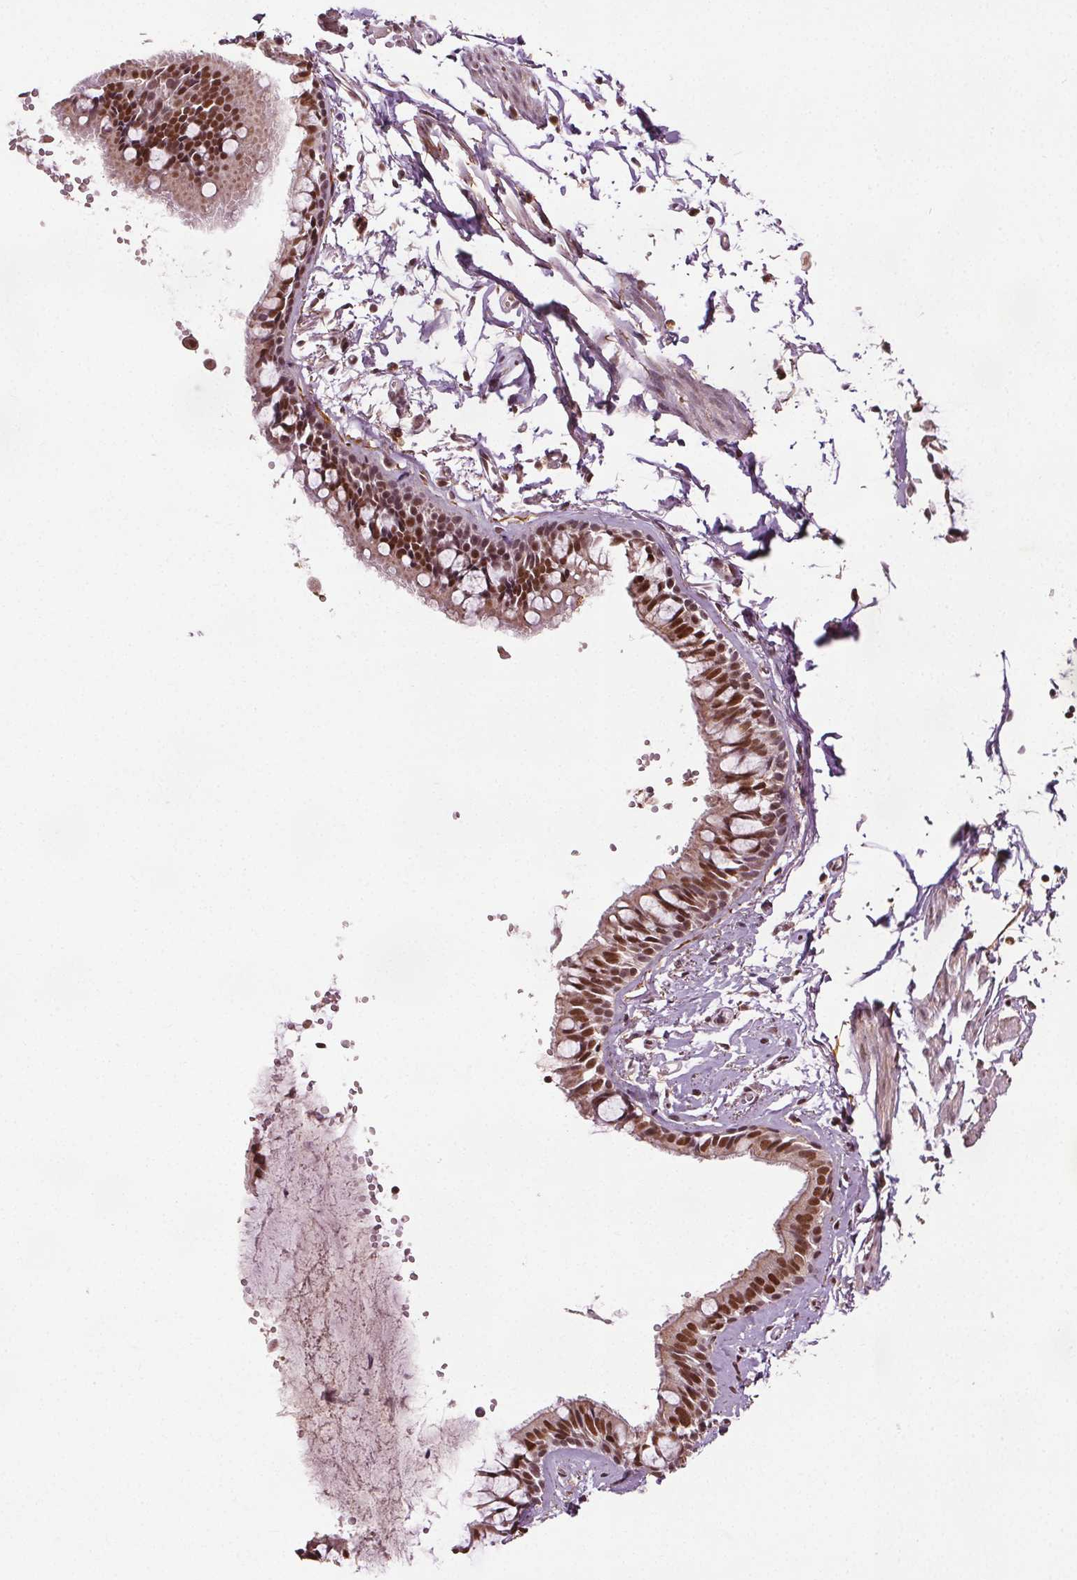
{"staining": {"intensity": "moderate", "quantity": ">75%", "location": "cytoplasmic/membranous,nuclear"}, "tissue": "bronchus", "cell_type": "Respiratory epithelial cells", "image_type": "normal", "snomed": [{"axis": "morphology", "description": "Normal tissue, NOS"}, {"axis": "topography", "description": "Bronchus"}], "caption": "There is medium levels of moderate cytoplasmic/membranous,nuclear positivity in respiratory epithelial cells of benign bronchus, as demonstrated by immunohistochemical staining (brown color).", "gene": "DDX11", "patient": {"sex": "female", "age": 59}}